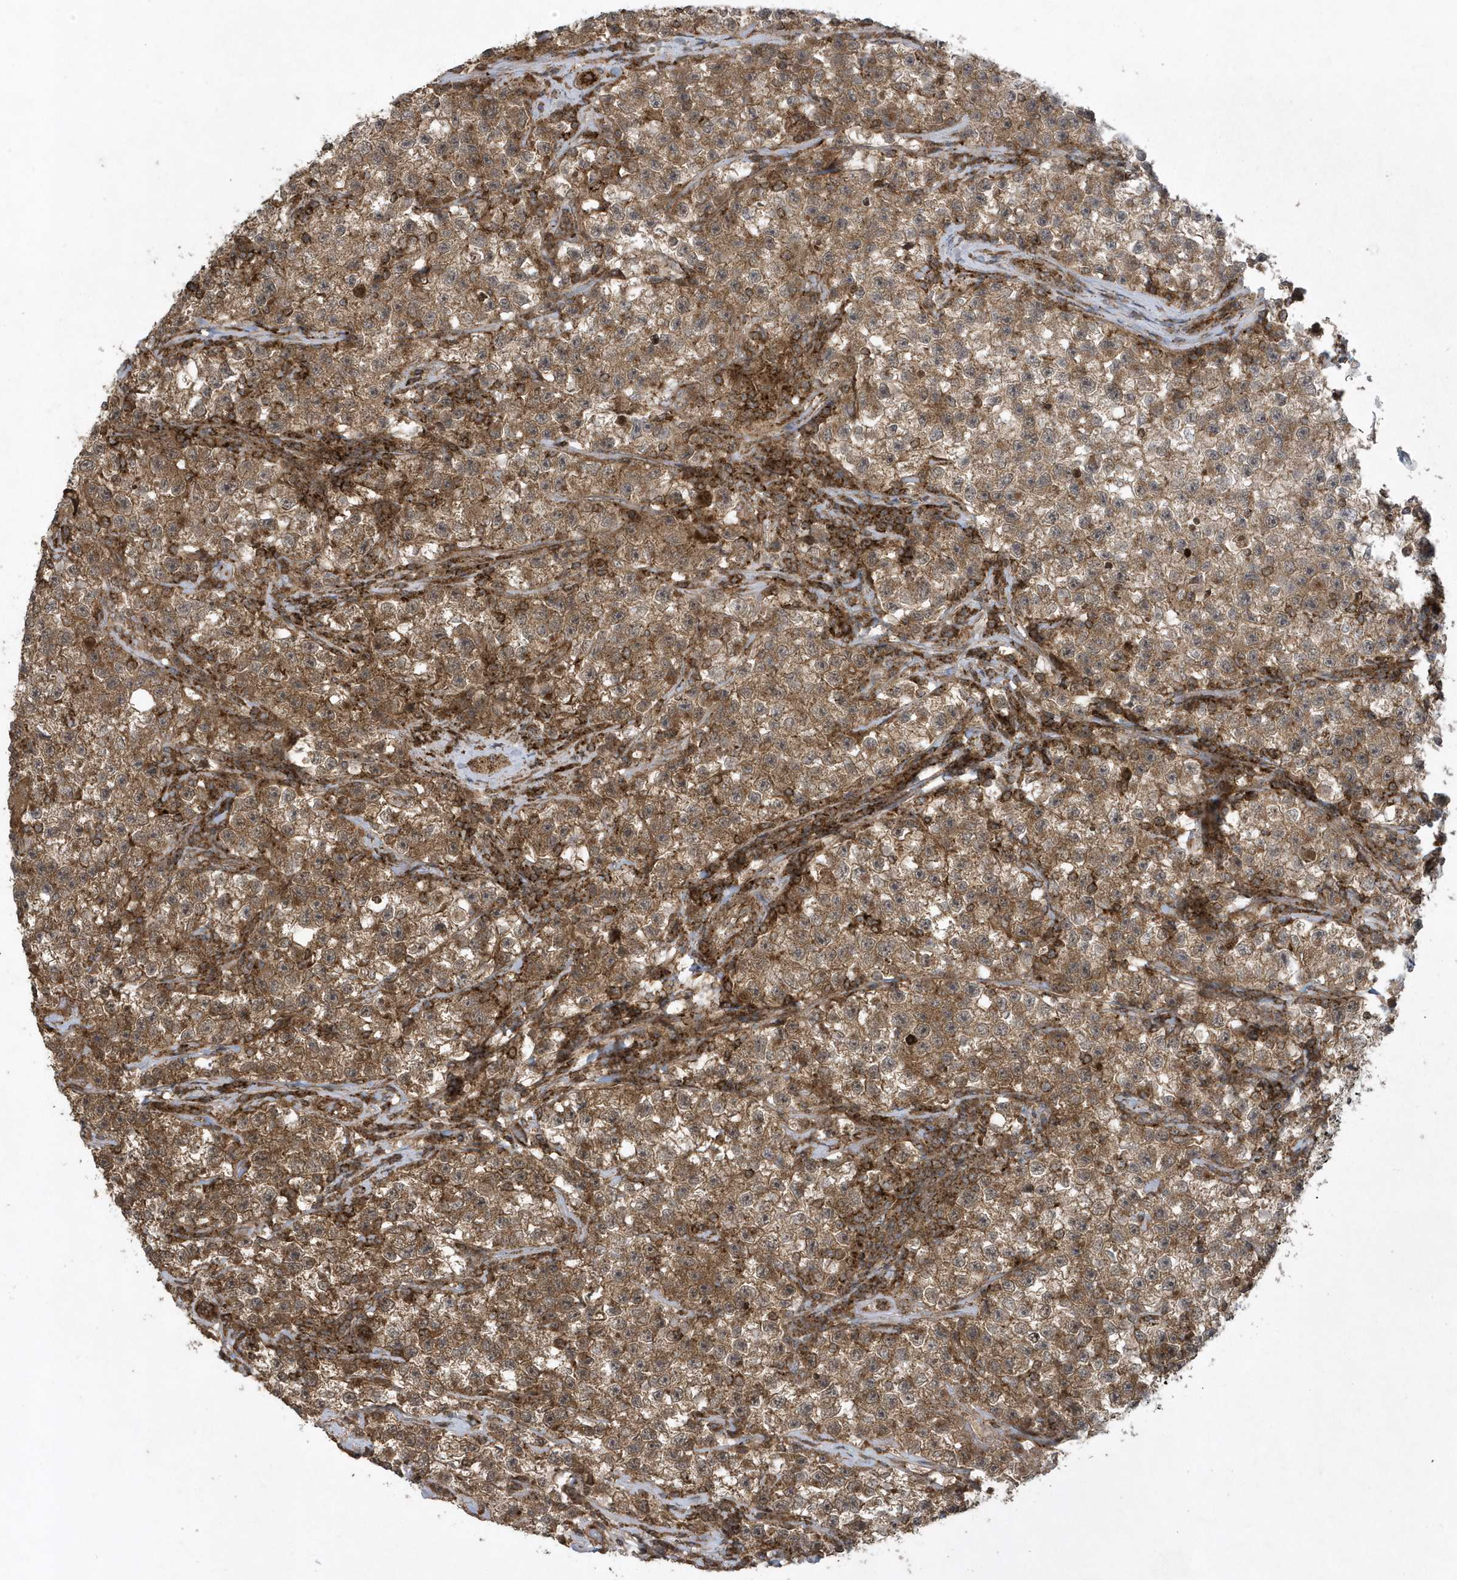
{"staining": {"intensity": "moderate", "quantity": ">75%", "location": "cytoplasmic/membranous"}, "tissue": "testis cancer", "cell_type": "Tumor cells", "image_type": "cancer", "snomed": [{"axis": "morphology", "description": "Seminoma, NOS"}, {"axis": "topography", "description": "Testis"}], "caption": "Testis seminoma stained with a protein marker shows moderate staining in tumor cells.", "gene": "STAMBP", "patient": {"sex": "male", "age": 22}}